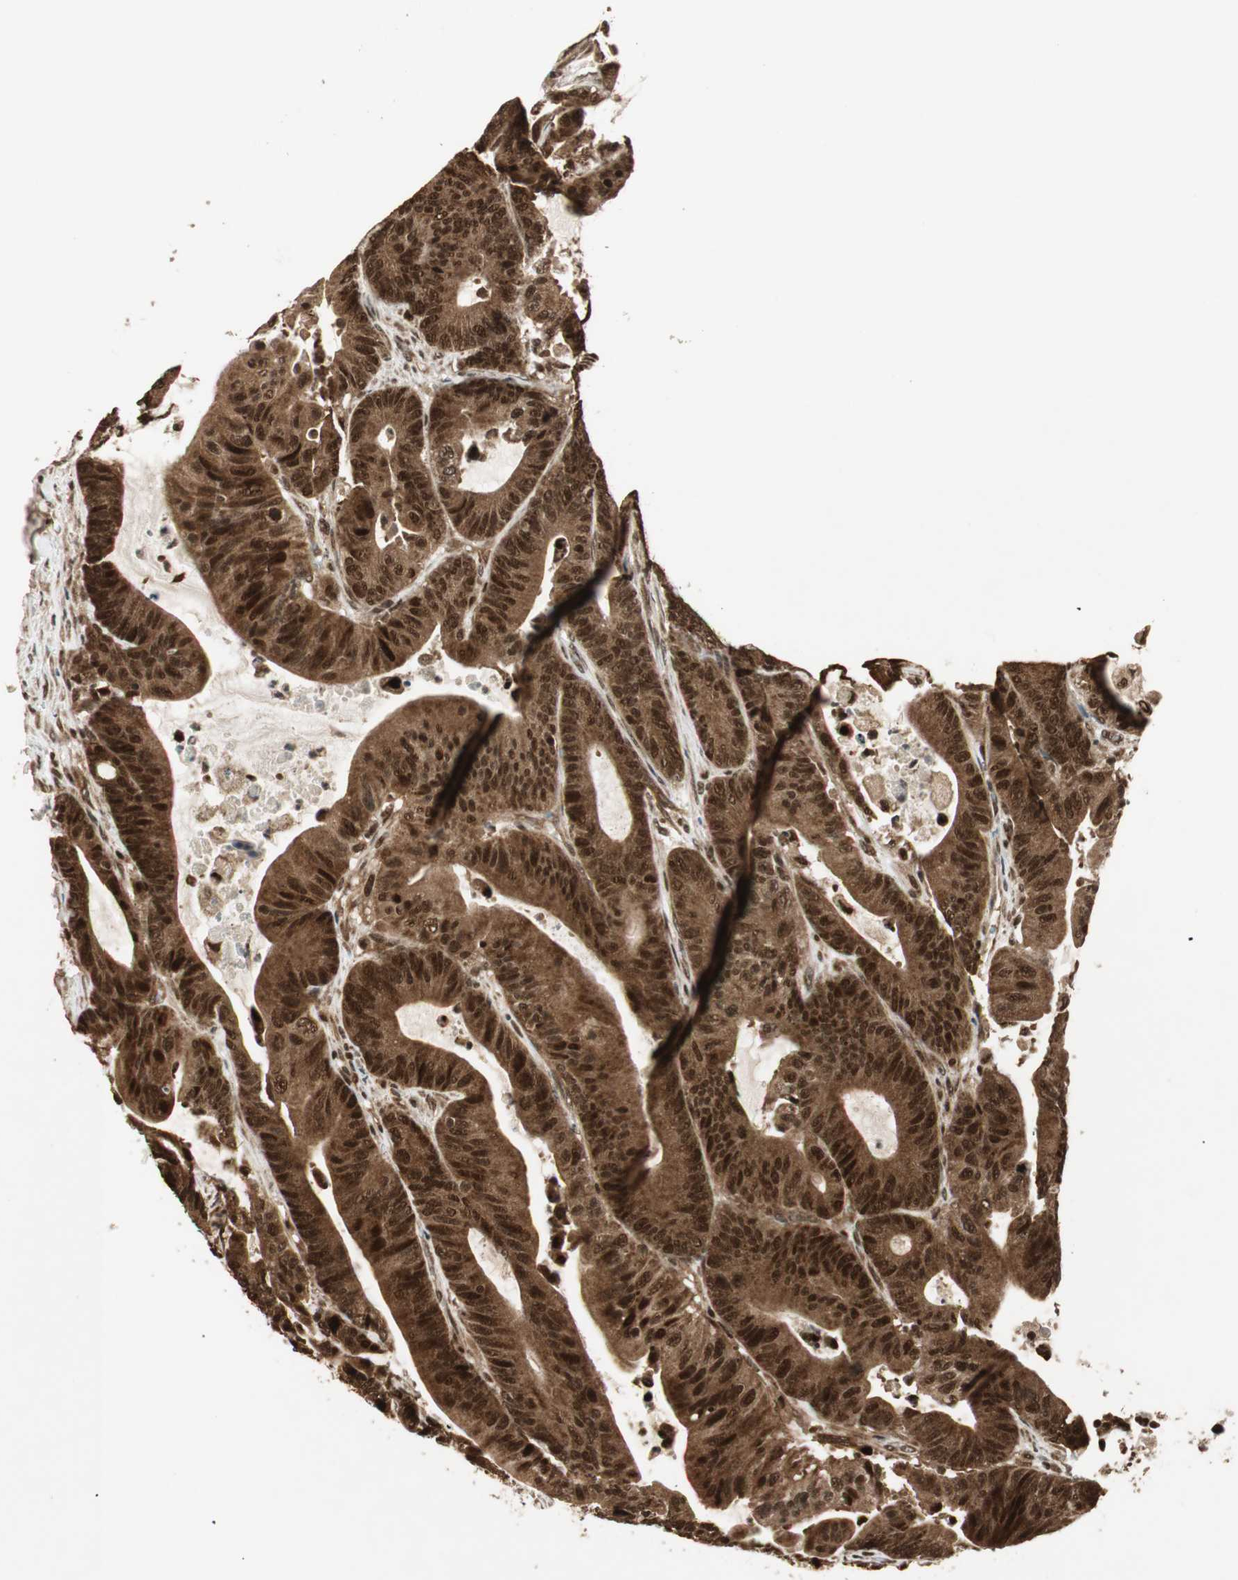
{"staining": {"intensity": "strong", "quantity": ">75%", "location": "cytoplasmic/membranous,nuclear"}, "tissue": "colorectal cancer", "cell_type": "Tumor cells", "image_type": "cancer", "snomed": [{"axis": "morphology", "description": "Adenocarcinoma, NOS"}, {"axis": "topography", "description": "Colon"}], "caption": "Protein expression analysis of colorectal adenocarcinoma demonstrates strong cytoplasmic/membranous and nuclear staining in approximately >75% of tumor cells. Using DAB (3,3'-diaminobenzidine) (brown) and hematoxylin (blue) stains, captured at high magnification using brightfield microscopy.", "gene": "RPA3", "patient": {"sex": "female", "age": 84}}